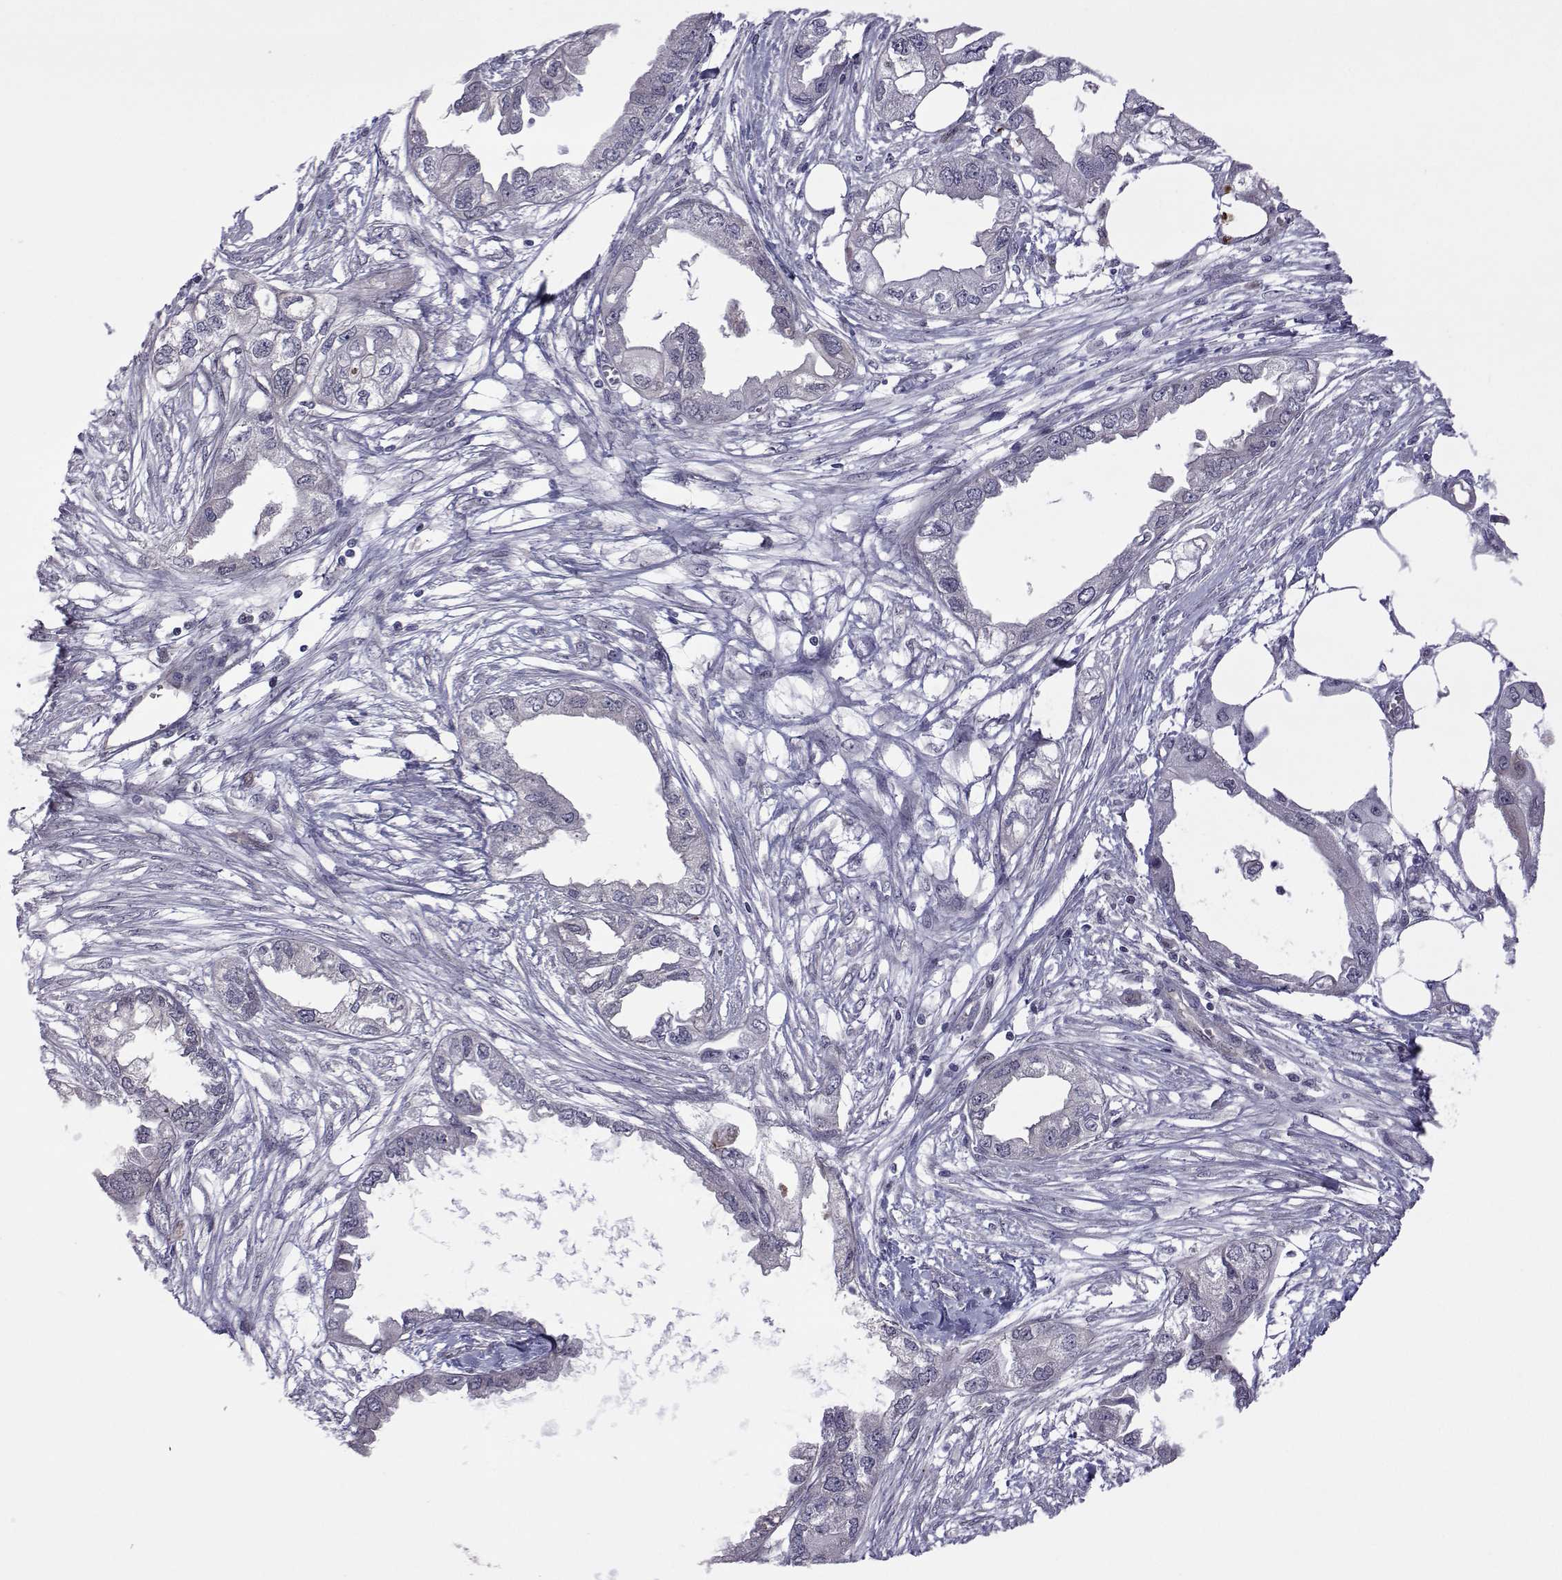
{"staining": {"intensity": "weak", "quantity": "<25%", "location": "nuclear"}, "tissue": "endometrial cancer", "cell_type": "Tumor cells", "image_type": "cancer", "snomed": [{"axis": "morphology", "description": "Adenocarcinoma, NOS"}, {"axis": "morphology", "description": "Adenocarcinoma, metastatic, NOS"}, {"axis": "topography", "description": "Adipose tissue"}, {"axis": "topography", "description": "Endometrium"}], "caption": "Immunohistochemical staining of human metastatic adenocarcinoma (endometrial) reveals no significant positivity in tumor cells.", "gene": "EFCAB3", "patient": {"sex": "female", "age": 67}}